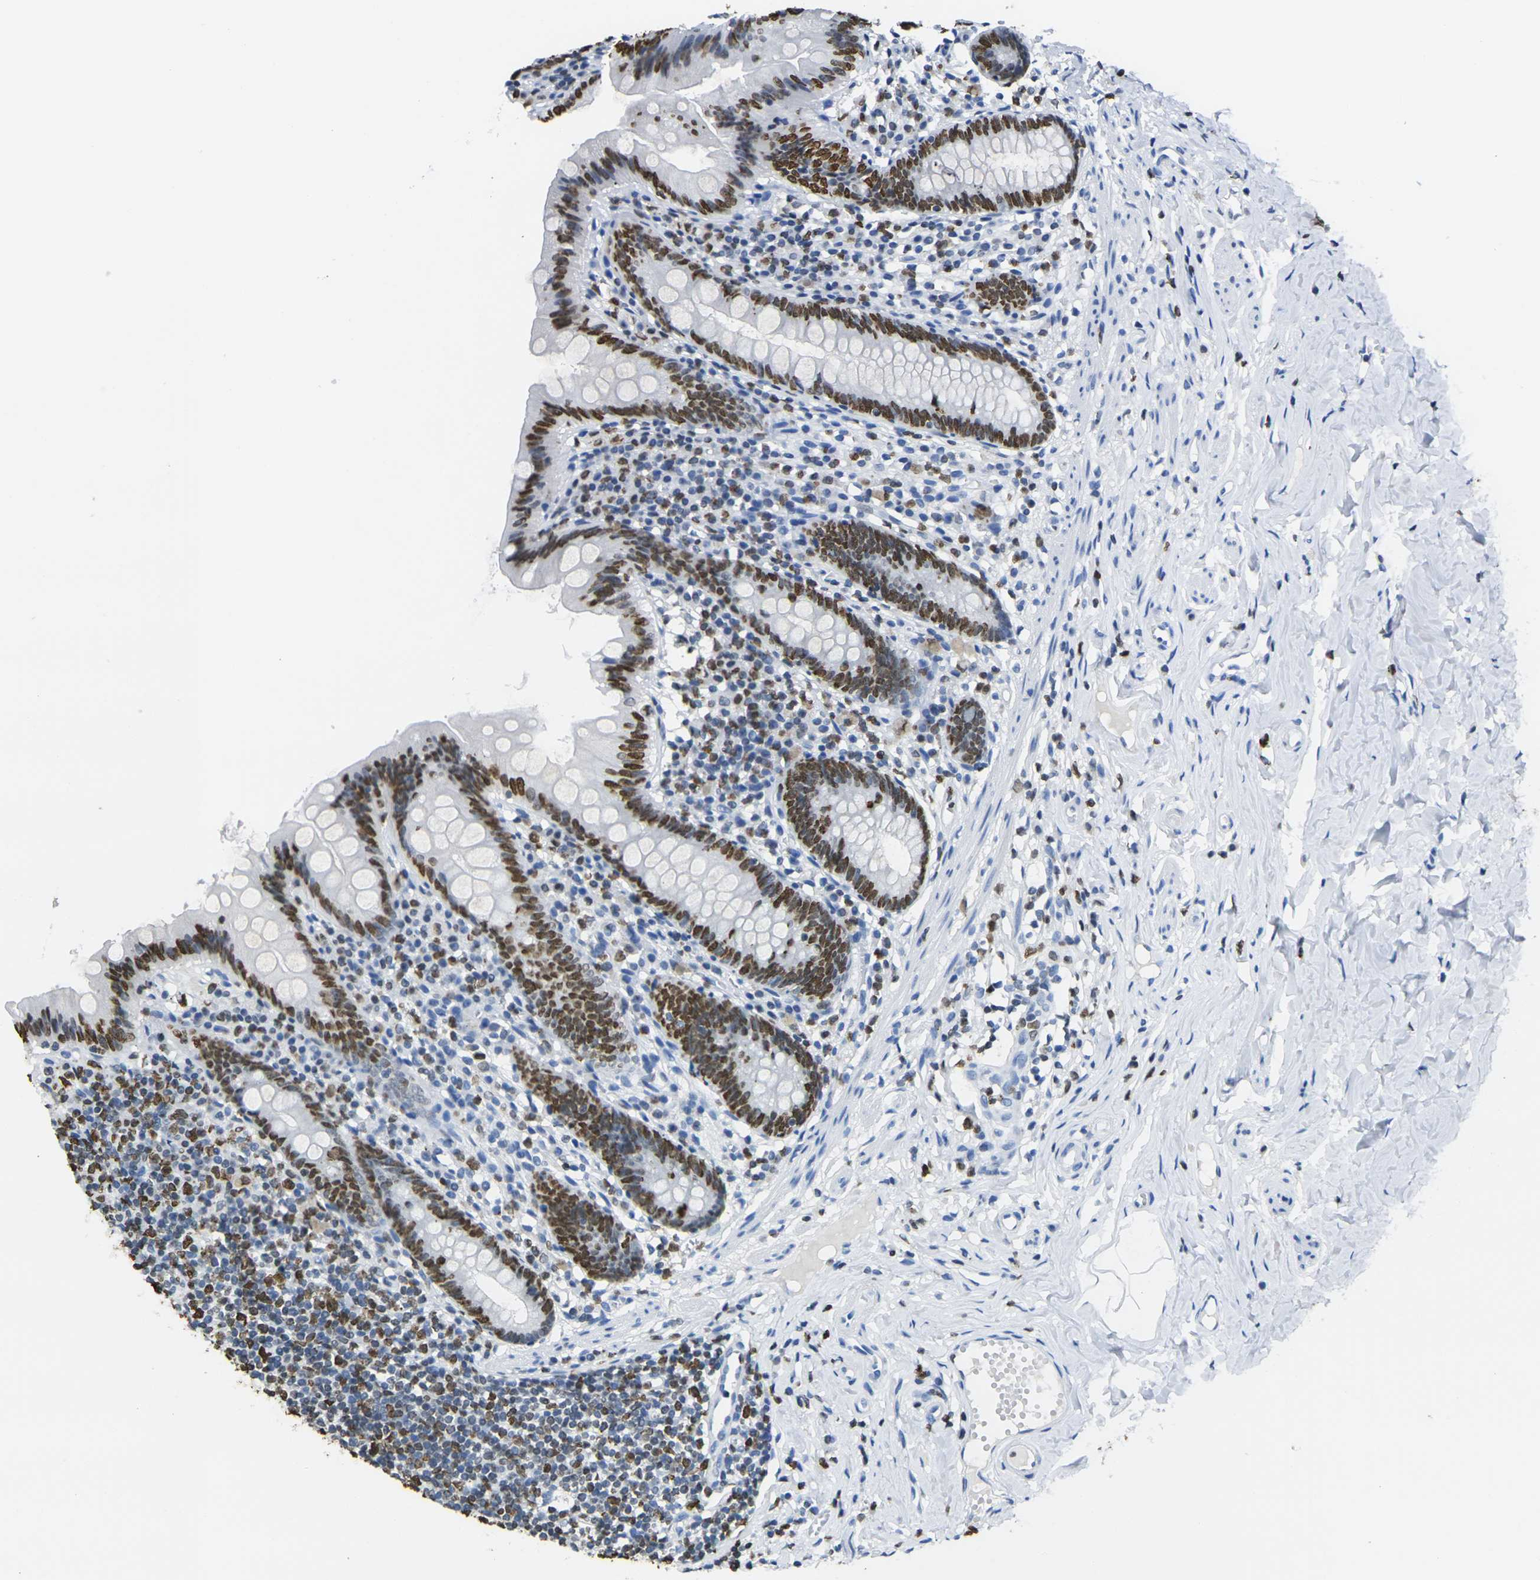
{"staining": {"intensity": "strong", "quantity": ">75%", "location": "nuclear"}, "tissue": "appendix", "cell_type": "Glandular cells", "image_type": "normal", "snomed": [{"axis": "morphology", "description": "Normal tissue, NOS"}, {"axis": "topography", "description": "Appendix"}], "caption": "A histopathology image of human appendix stained for a protein reveals strong nuclear brown staining in glandular cells.", "gene": "DRAXIN", "patient": {"sex": "male", "age": 52}}